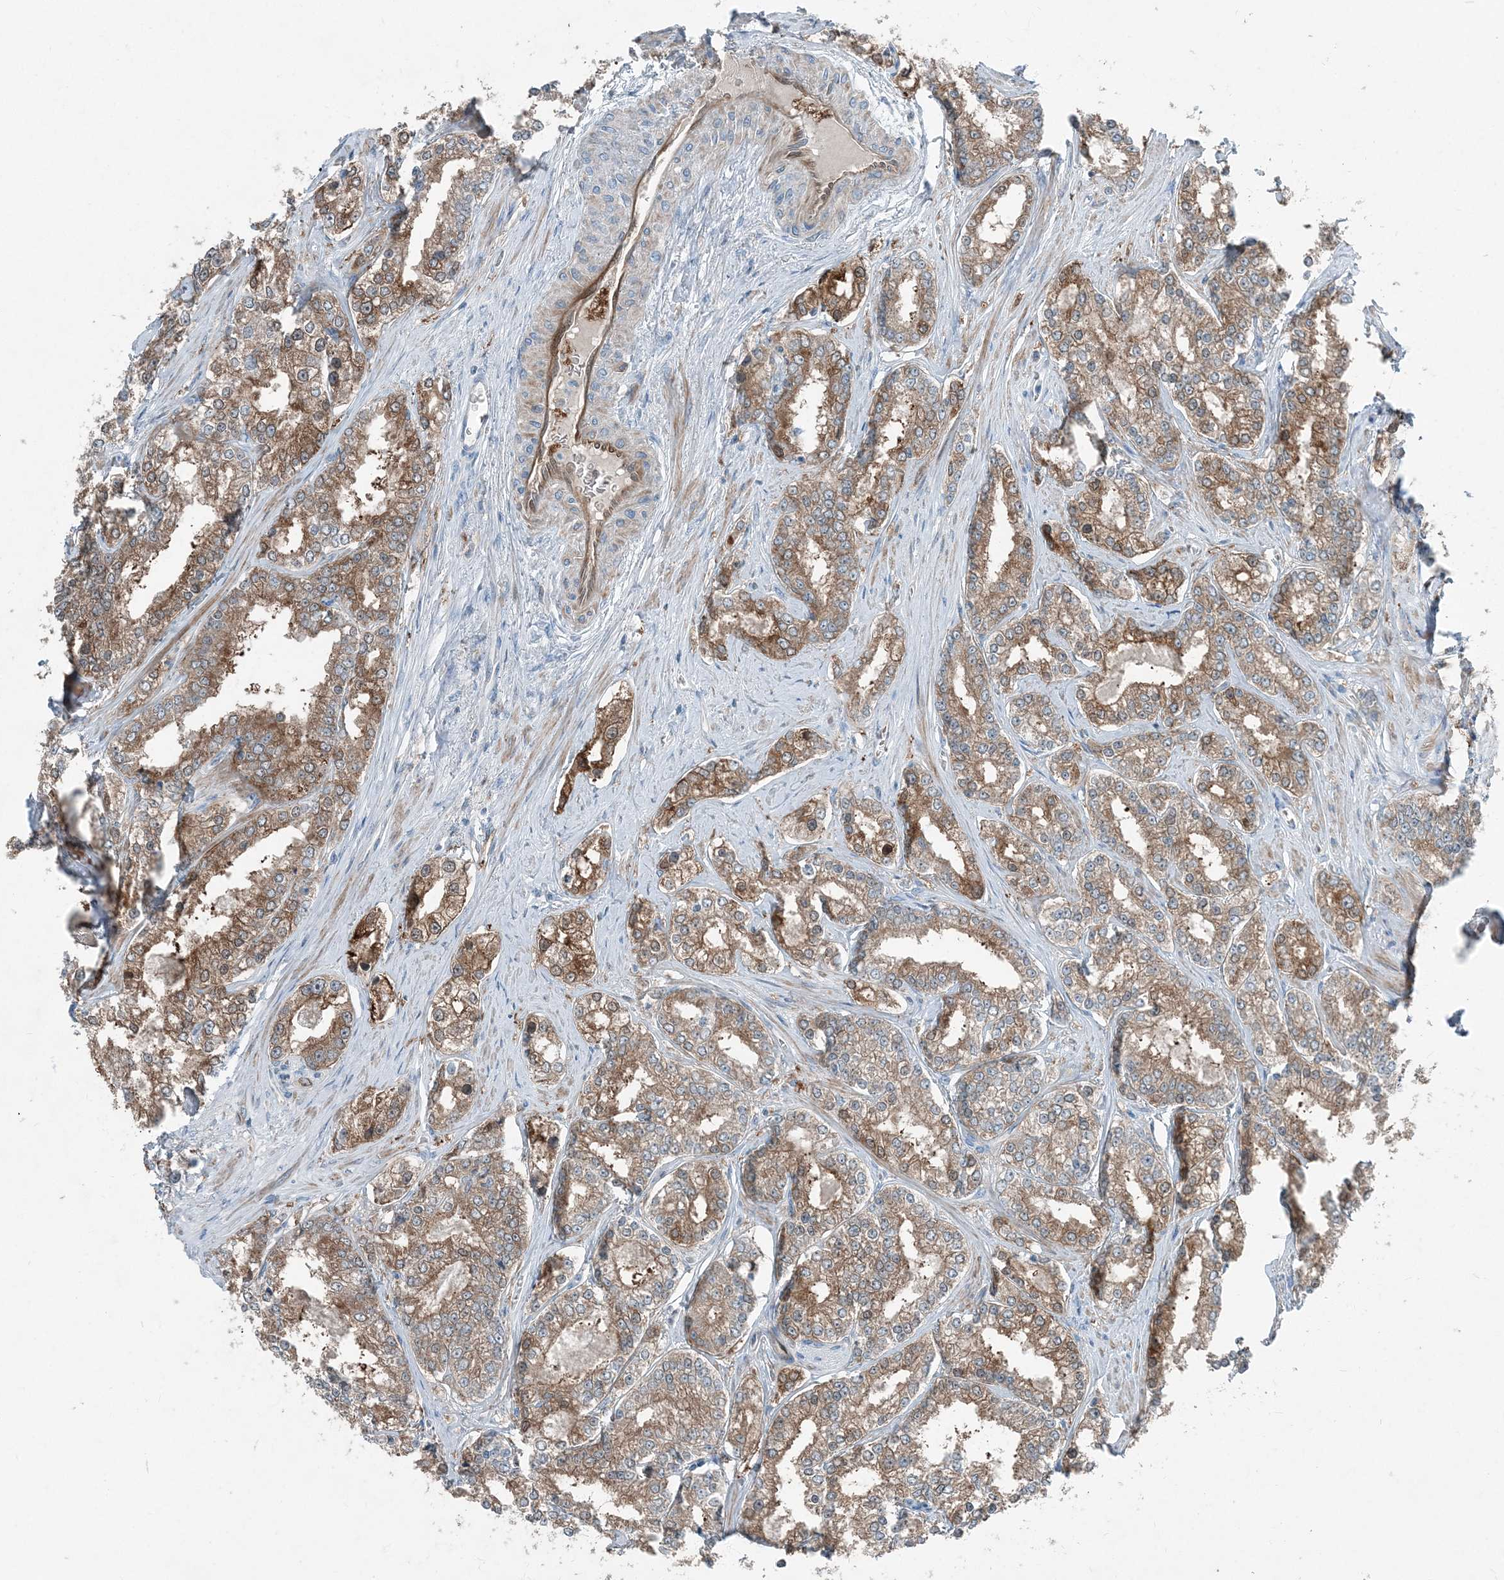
{"staining": {"intensity": "moderate", "quantity": ">75%", "location": "cytoplasmic/membranous"}, "tissue": "prostate cancer", "cell_type": "Tumor cells", "image_type": "cancer", "snomed": [{"axis": "morphology", "description": "Normal tissue, NOS"}, {"axis": "morphology", "description": "Adenocarcinoma, High grade"}, {"axis": "topography", "description": "Prostate"}], "caption": "A histopathology image of human adenocarcinoma (high-grade) (prostate) stained for a protein shows moderate cytoplasmic/membranous brown staining in tumor cells.", "gene": "ARMH1", "patient": {"sex": "male", "age": 83}}